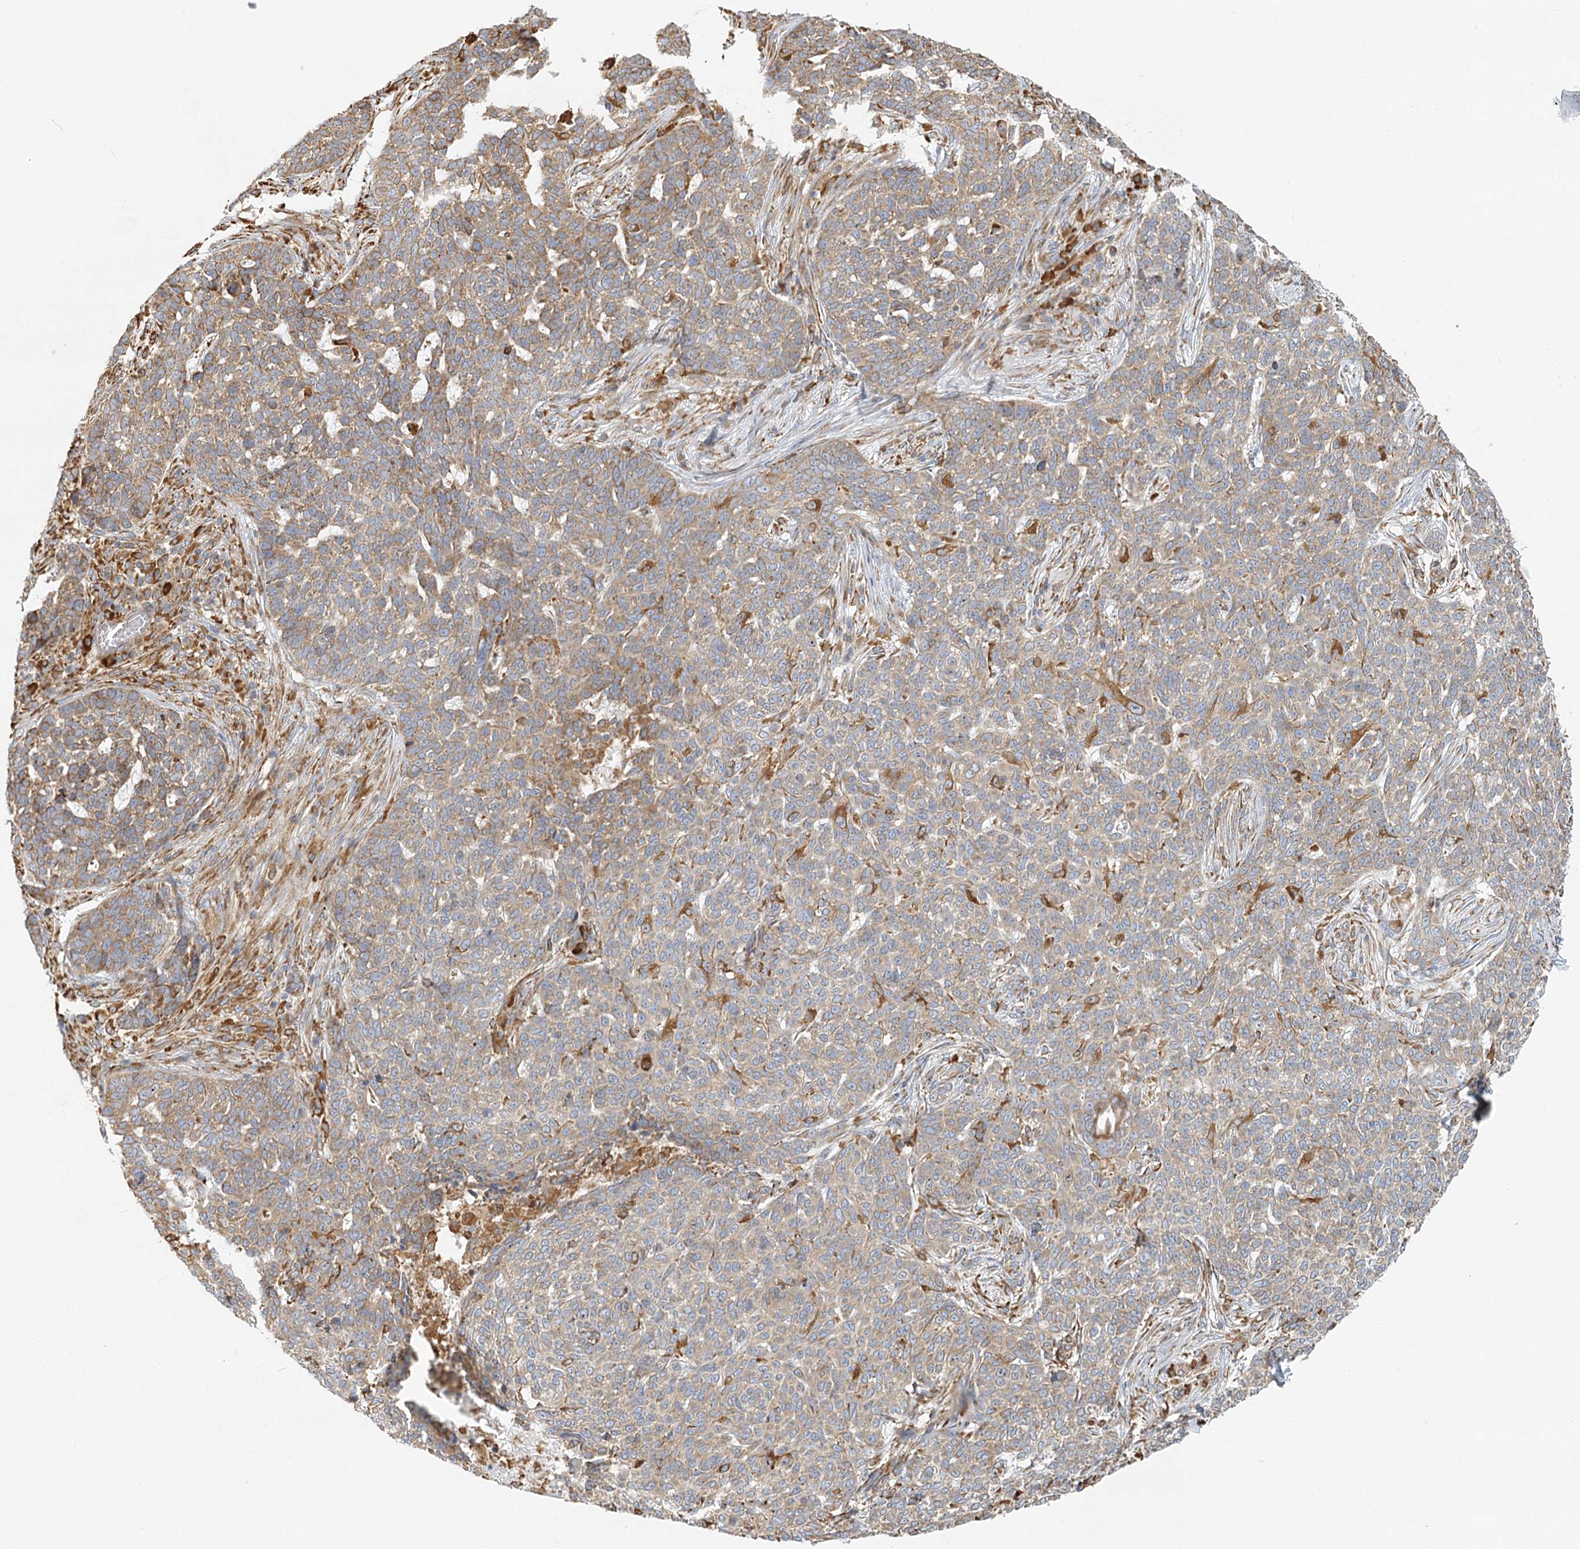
{"staining": {"intensity": "weak", "quantity": ">75%", "location": "cytoplasmic/membranous"}, "tissue": "skin cancer", "cell_type": "Tumor cells", "image_type": "cancer", "snomed": [{"axis": "morphology", "description": "Basal cell carcinoma"}, {"axis": "topography", "description": "Skin"}], "caption": "Immunohistochemistry (IHC) (DAB (3,3'-diaminobenzidine)) staining of basal cell carcinoma (skin) displays weak cytoplasmic/membranous protein positivity in about >75% of tumor cells.", "gene": "TAS1R1", "patient": {"sex": "male", "age": 85}}